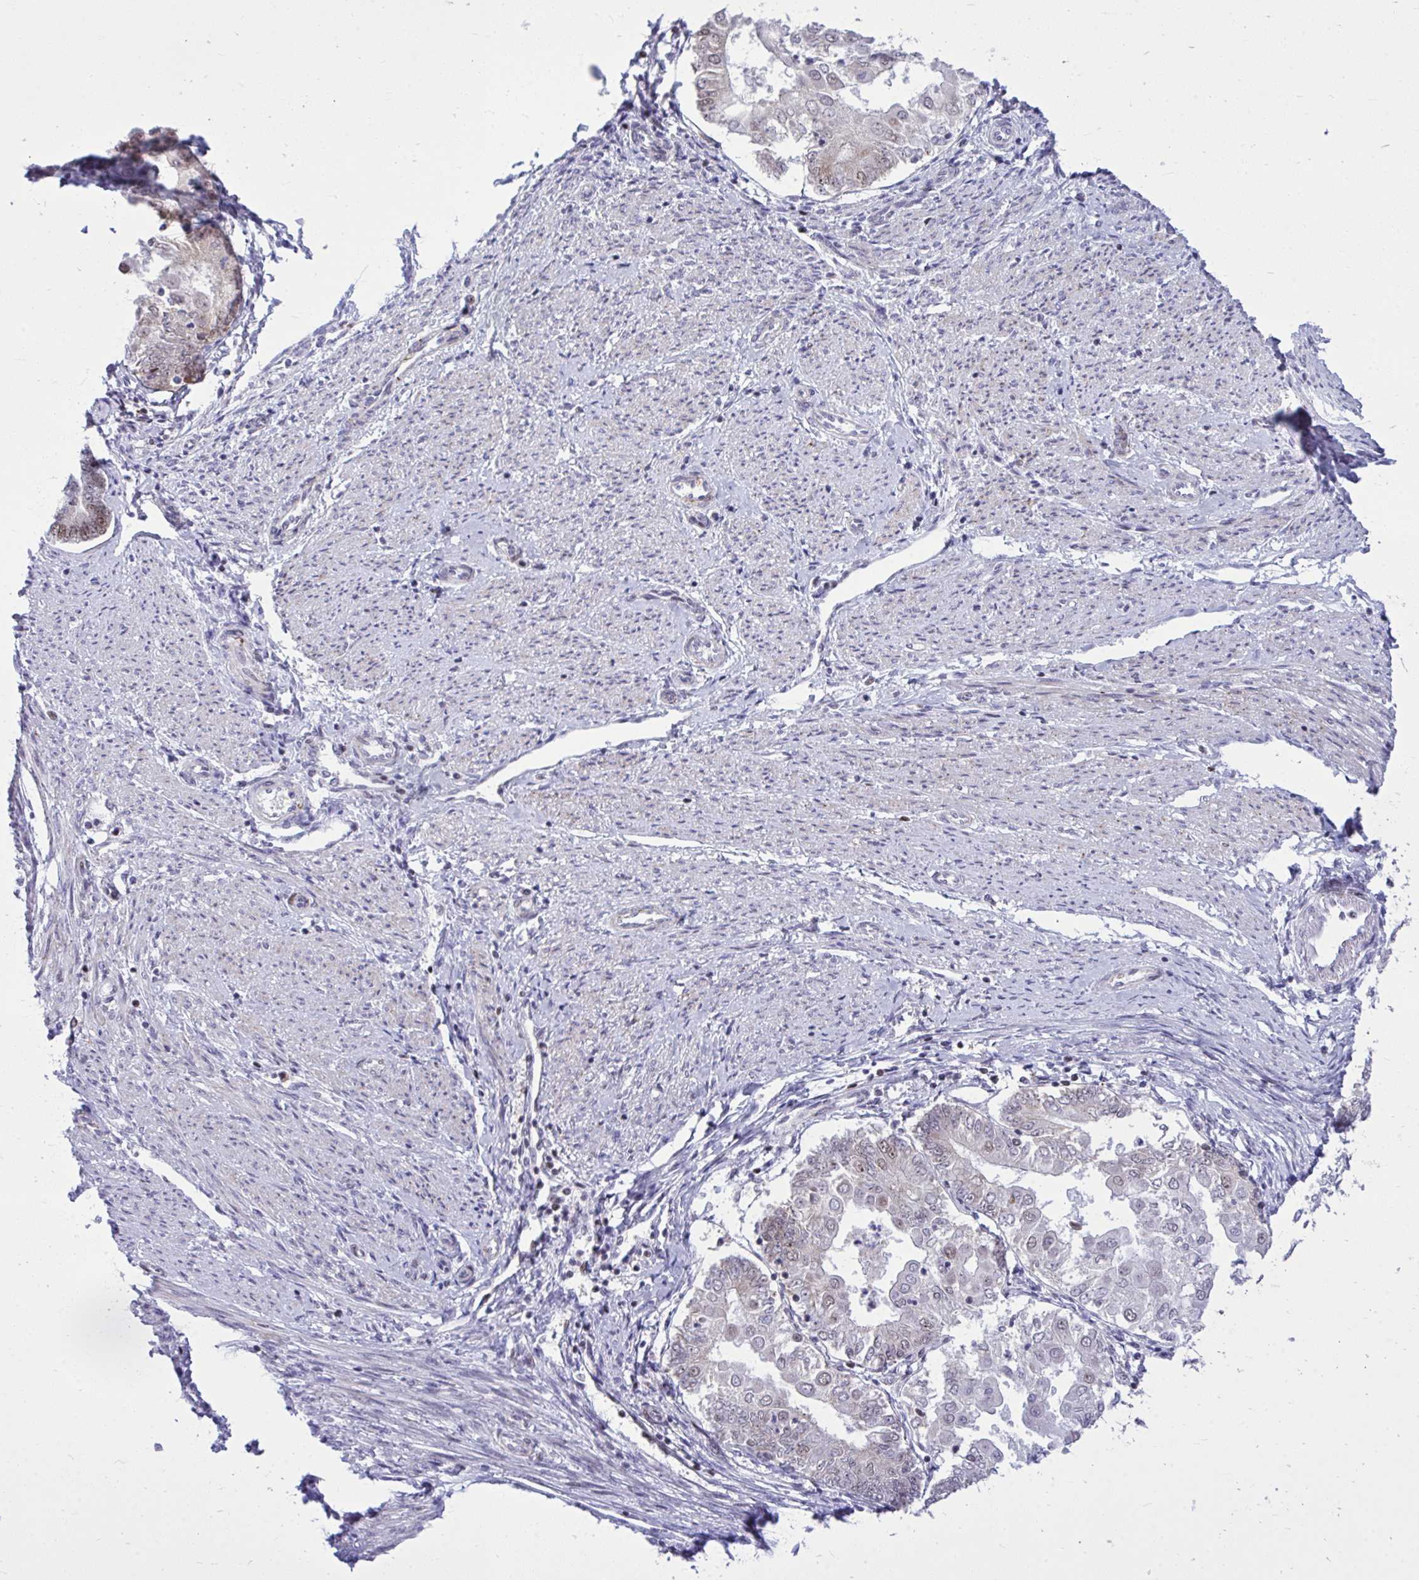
{"staining": {"intensity": "weak", "quantity": "<25%", "location": "nuclear"}, "tissue": "endometrial cancer", "cell_type": "Tumor cells", "image_type": "cancer", "snomed": [{"axis": "morphology", "description": "Adenocarcinoma, NOS"}, {"axis": "topography", "description": "Endometrium"}], "caption": "IHC micrograph of human adenocarcinoma (endometrial) stained for a protein (brown), which reveals no expression in tumor cells.", "gene": "C14orf39", "patient": {"sex": "female", "age": 68}}